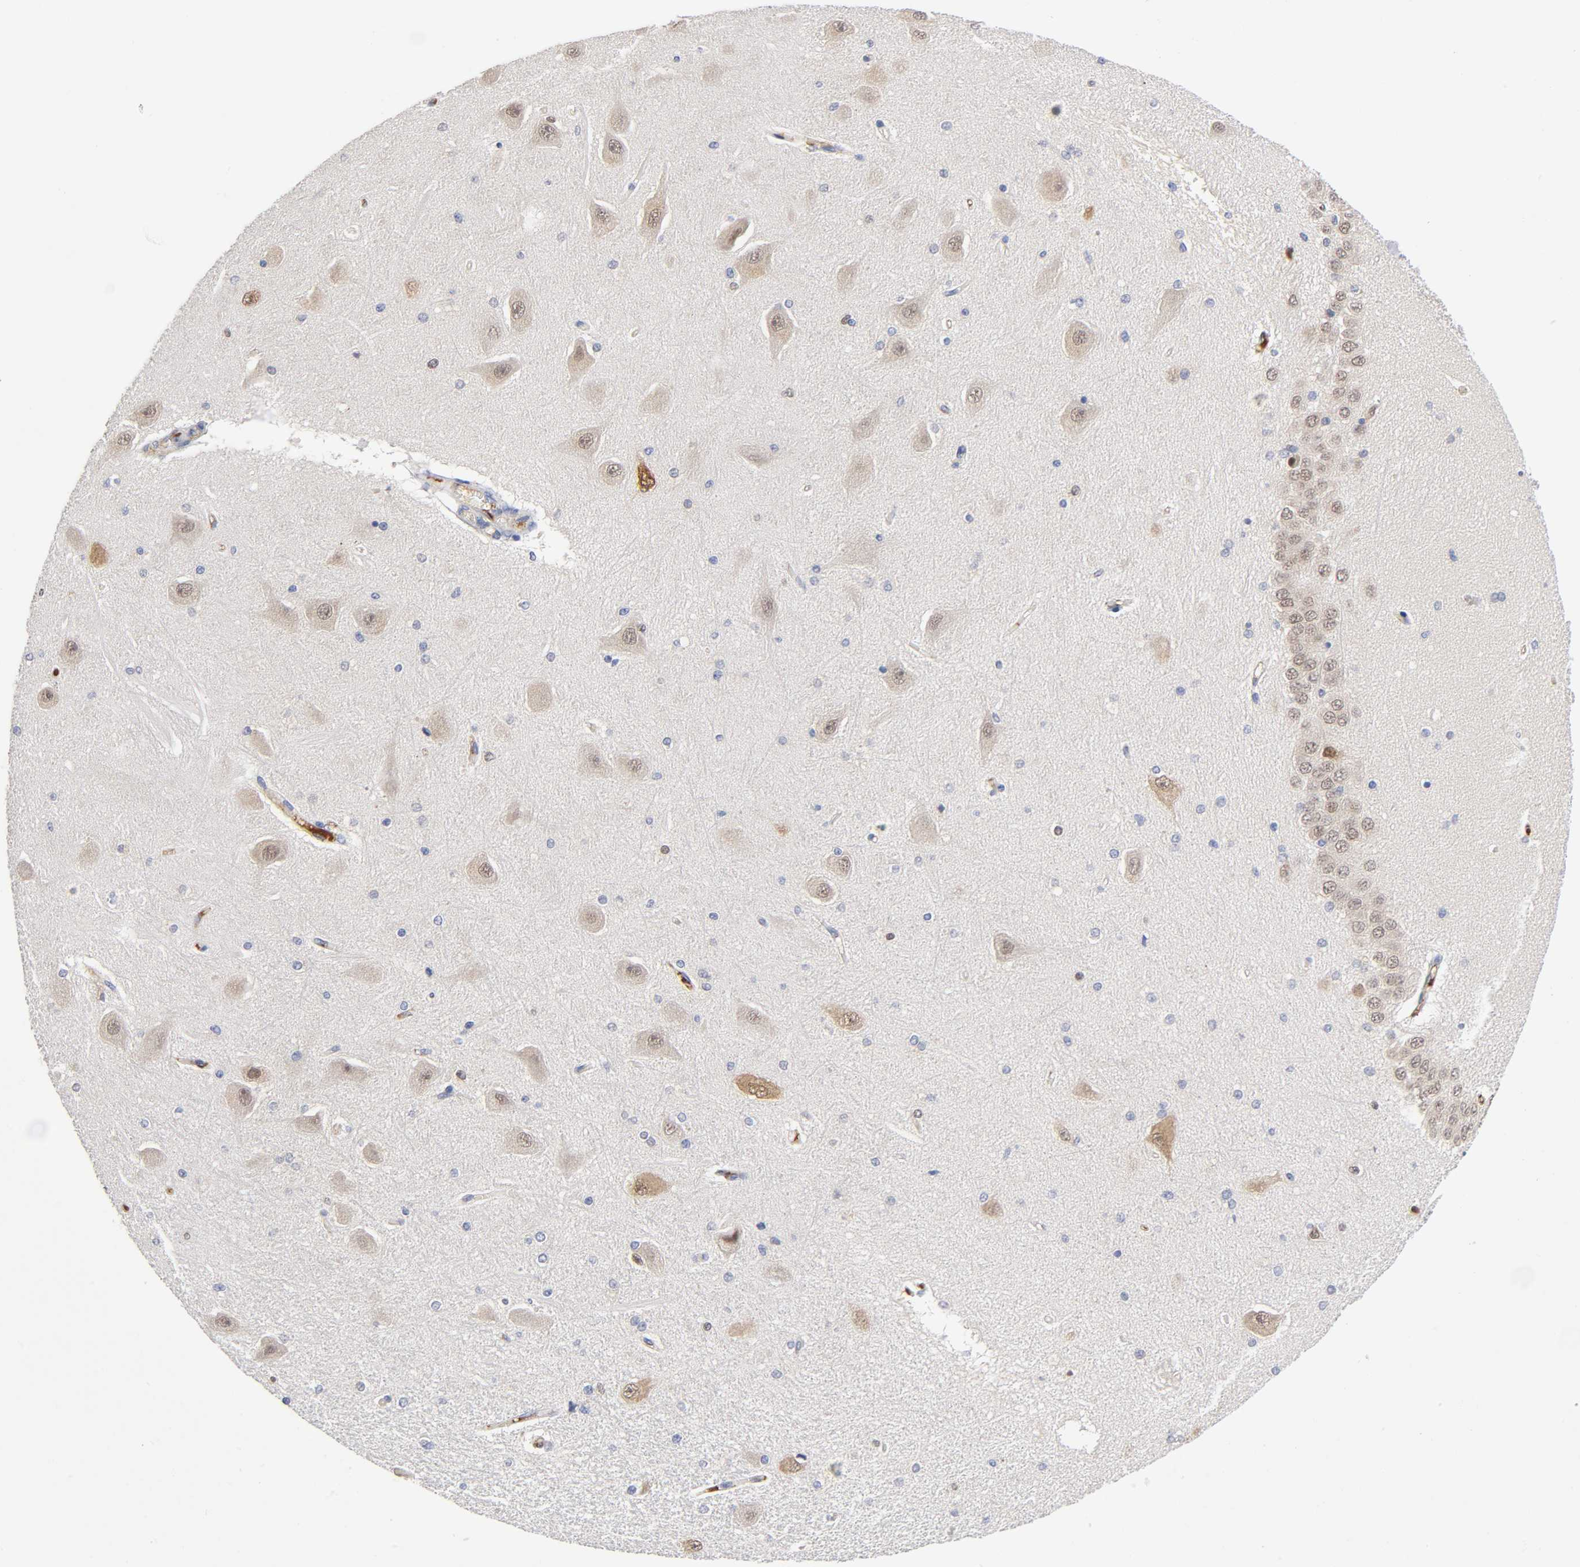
{"staining": {"intensity": "weak", "quantity": "<25%", "location": "cytoplasmic/membranous,nuclear"}, "tissue": "hippocampus", "cell_type": "Glial cells", "image_type": "normal", "snomed": [{"axis": "morphology", "description": "Normal tissue, NOS"}, {"axis": "topography", "description": "Hippocampus"}], "caption": "Glial cells show no significant staining in normal hippocampus. (DAB (3,3'-diaminobenzidine) immunohistochemistry (IHC) visualized using brightfield microscopy, high magnification).", "gene": "NOVA1", "patient": {"sex": "female", "age": 54}}